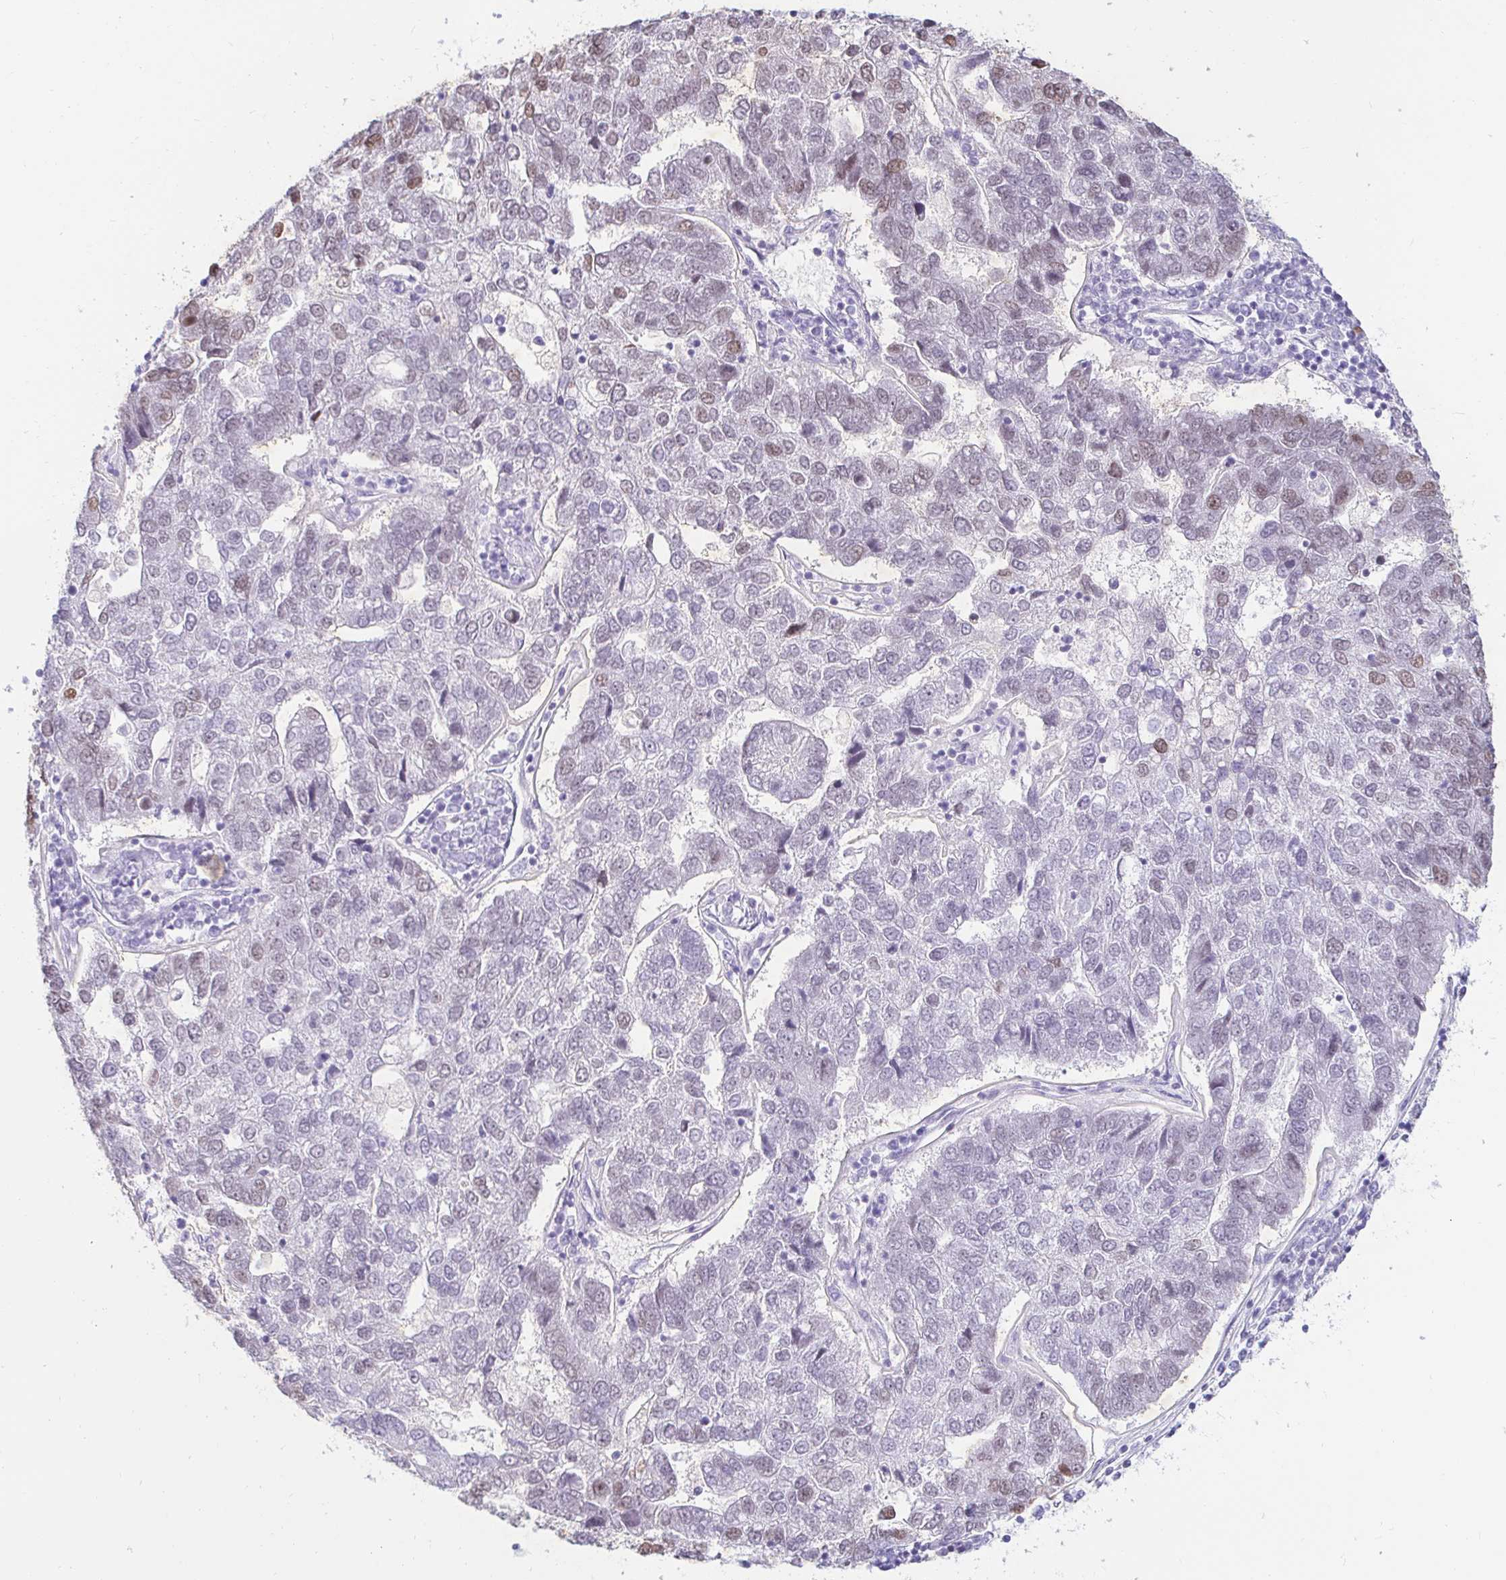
{"staining": {"intensity": "weak", "quantity": "<25%", "location": "nuclear"}, "tissue": "pancreatic cancer", "cell_type": "Tumor cells", "image_type": "cancer", "snomed": [{"axis": "morphology", "description": "Adenocarcinoma, NOS"}, {"axis": "topography", "description": "Pancreas"}], "caption": "Tumor cells show no significant expression in pancreatic cancer.", "gene": "CAPSL", "patient": {"sex": "female", "age": 61}}